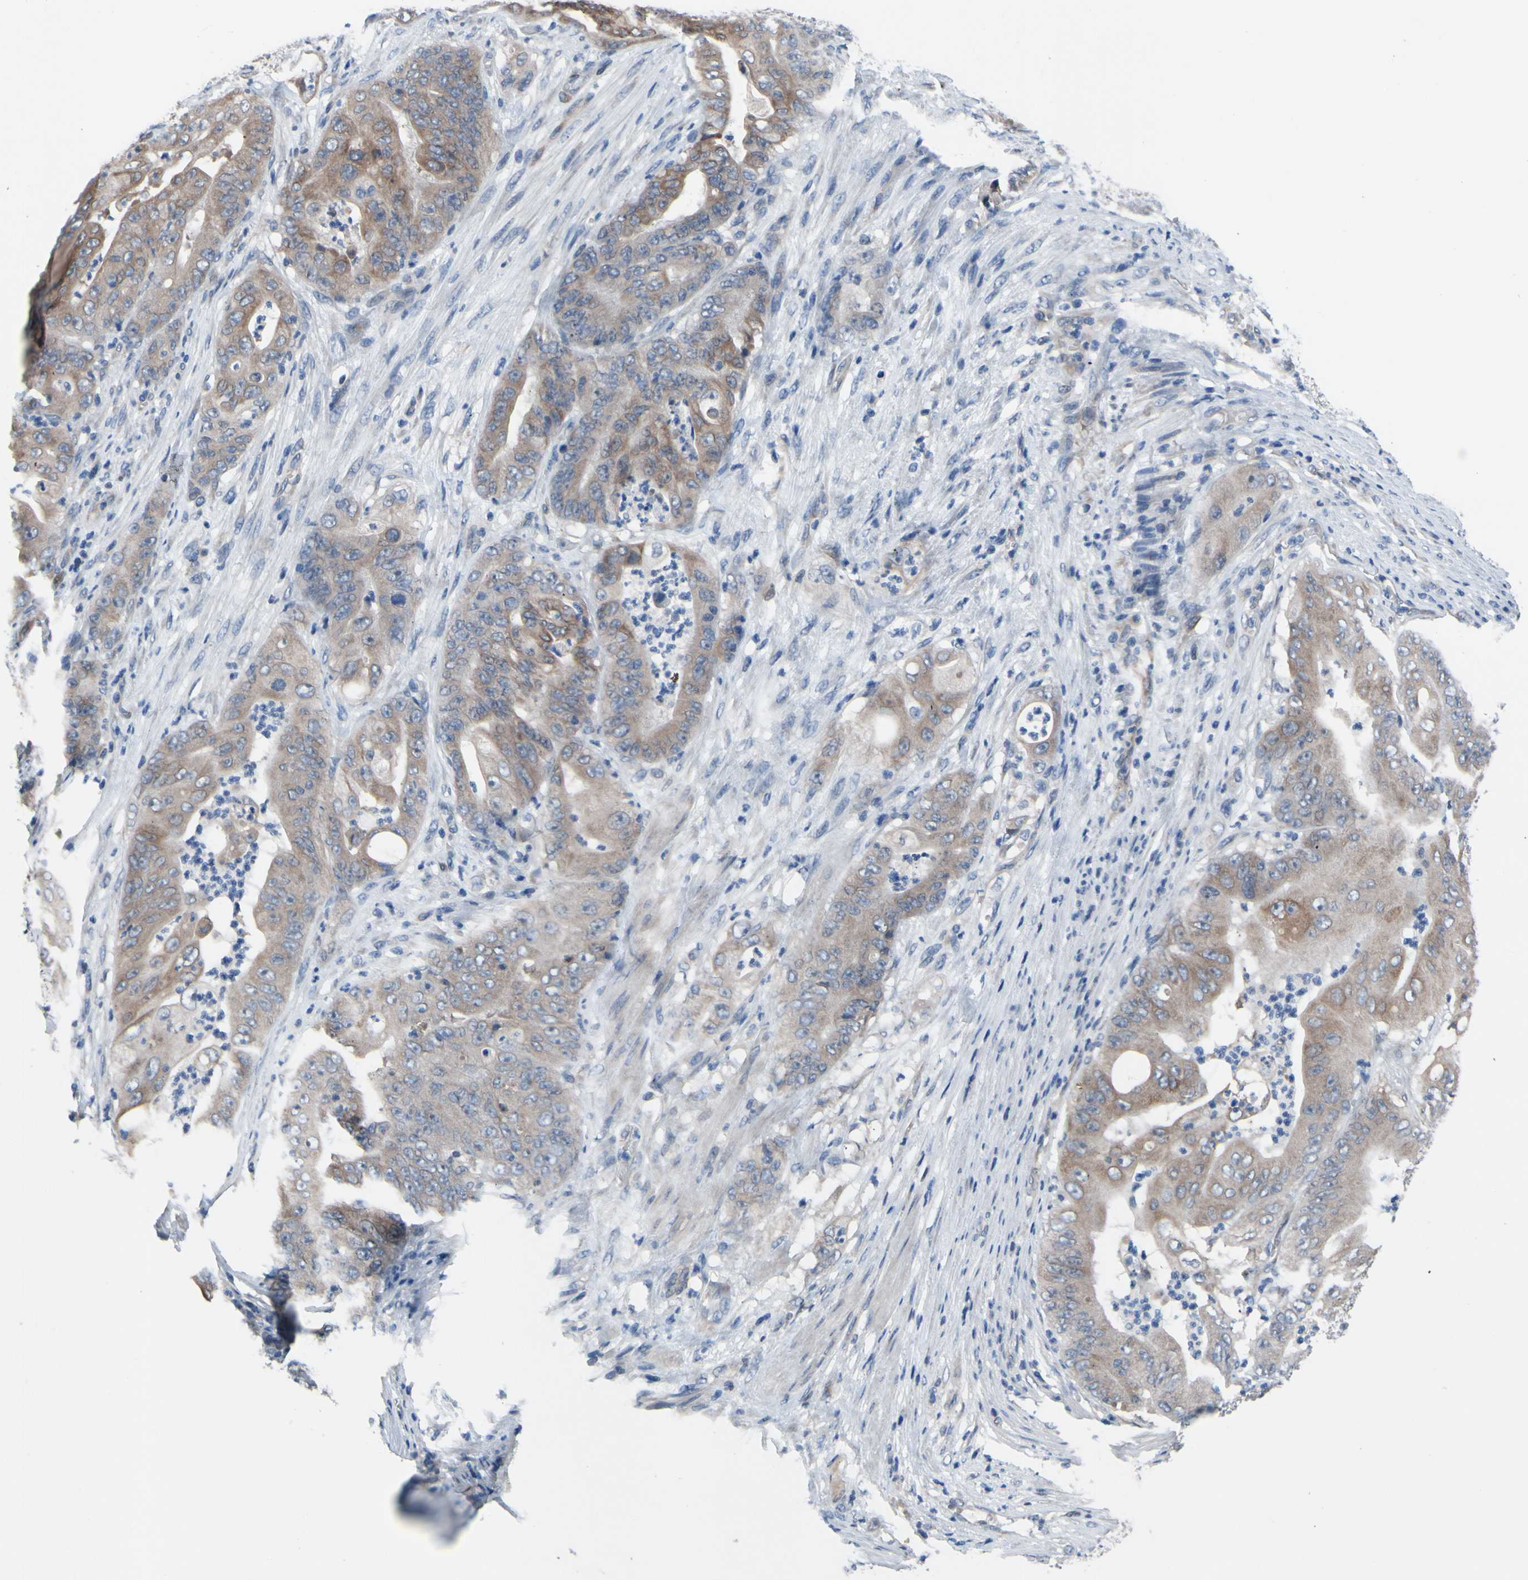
{"staining": {"intensity": "weak", "quantity": ">75%", "location": "cytoplasmic/membranous"}, "tissue": "stomach cancer", "cell_type": "Tumor cells", "image_type": "cancer", "snomed": [{"axis": "morphology", "description": "Adenocarcinoma, NOS"}, {"axis": "topography", "description": "Stomach"}], "caption": "Brown immunohistochemical staining in human stomach adenocarcinoma displays weak cytoplasmic/membranous expression in approximately >75% of tumor cells. (DAB IHC, brown staining for protein, blue staining for nuclei).", "gene": "PRXL2A", "patient": {"sex": "female", "age": 73}}